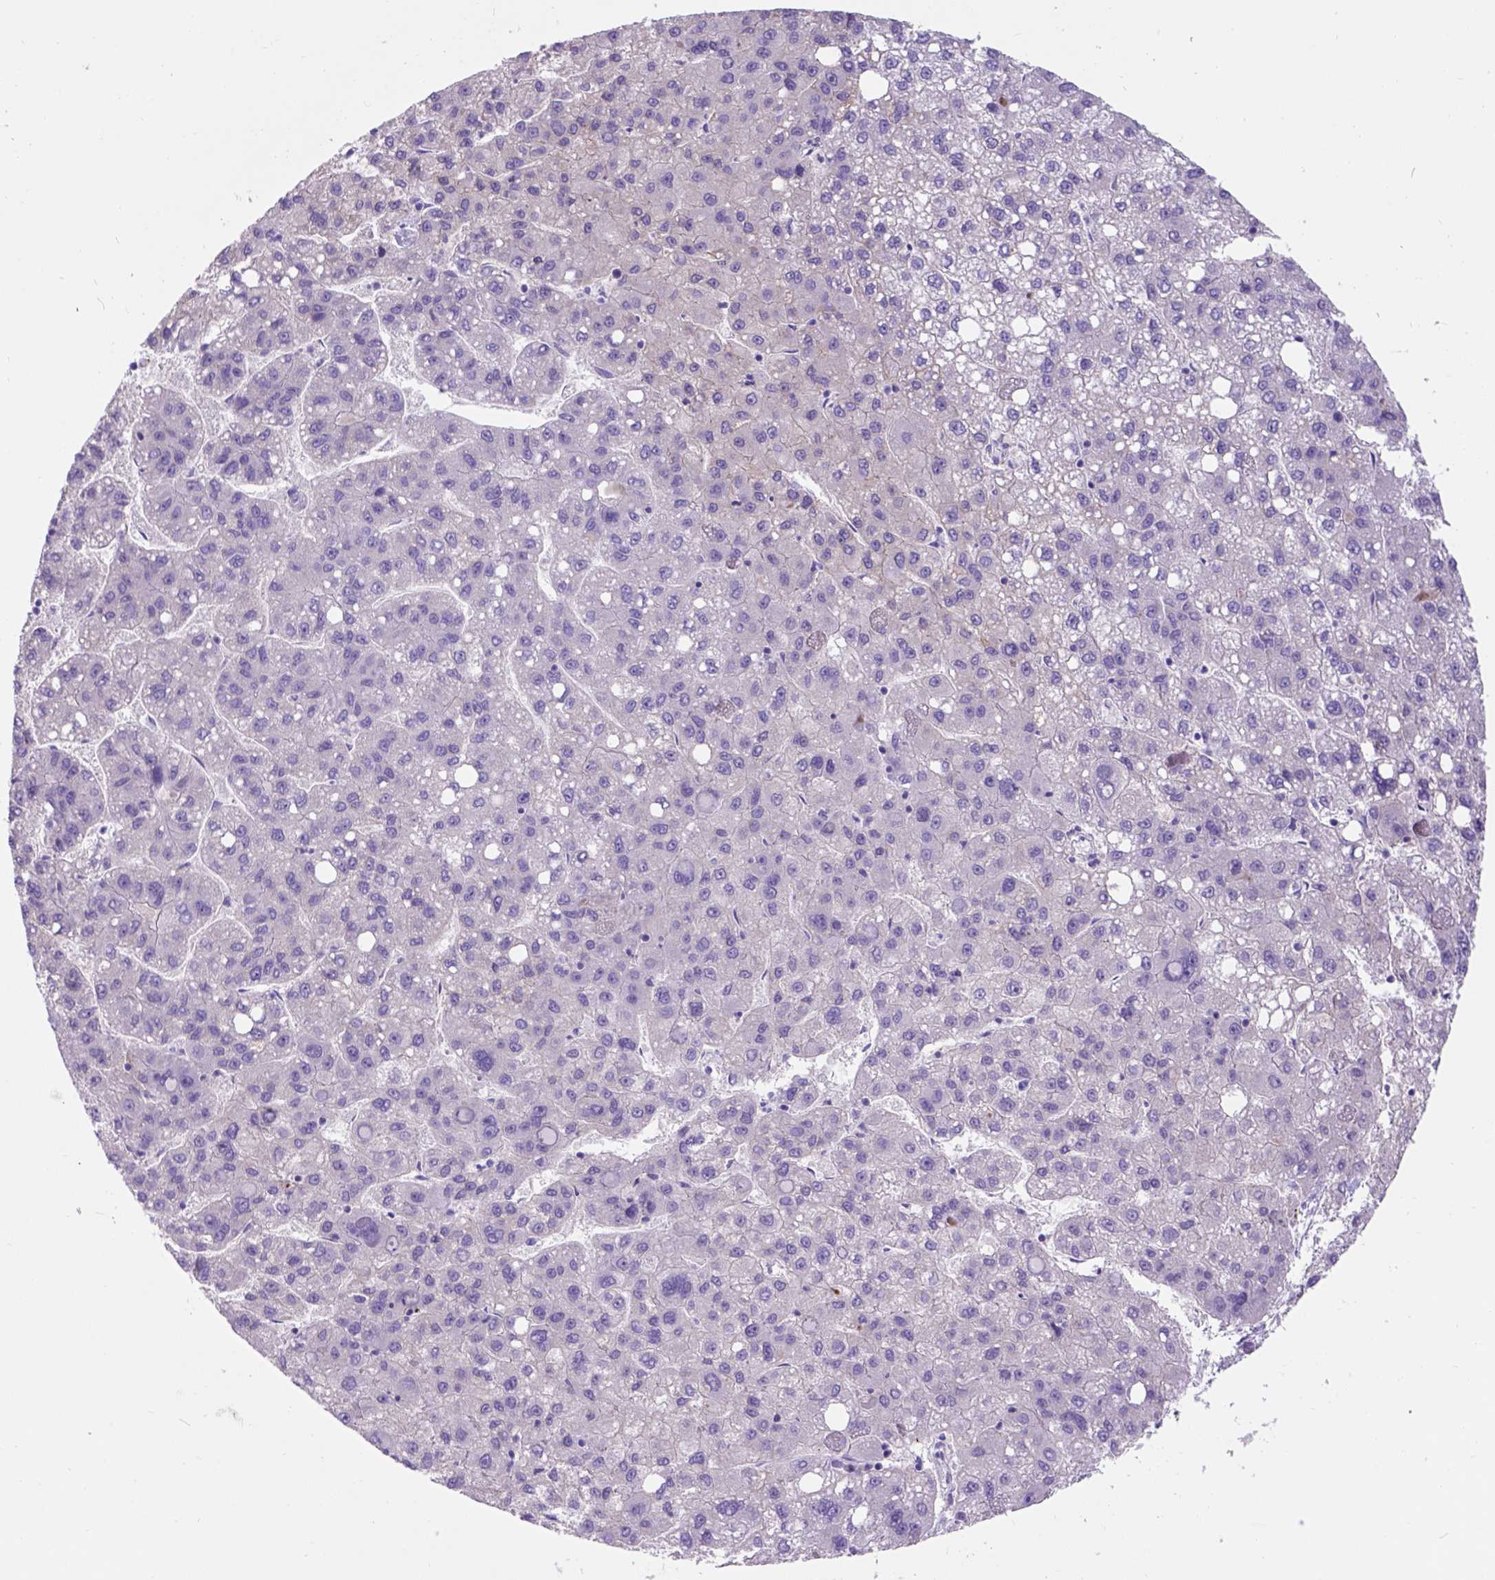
{"staining": {"intensity": "negative", "quantity": "none", "location": "none"}, "tissue": "liver cancer", "cell_type": "Tumor cells", "image_type": "cancer", "snomed": [{"axis": "morphology", "description": "Carcinoma, Hepatocellular, NOS"}, {"axis": "topography", "description": "Liver"}], "caption": "Human liver hepatocellular carcinoma stained for a protein using IHC demonstrates no positivity in tumor cells.", "gene": "EGFR", "patient": {"sex": "female", "age": 82}}